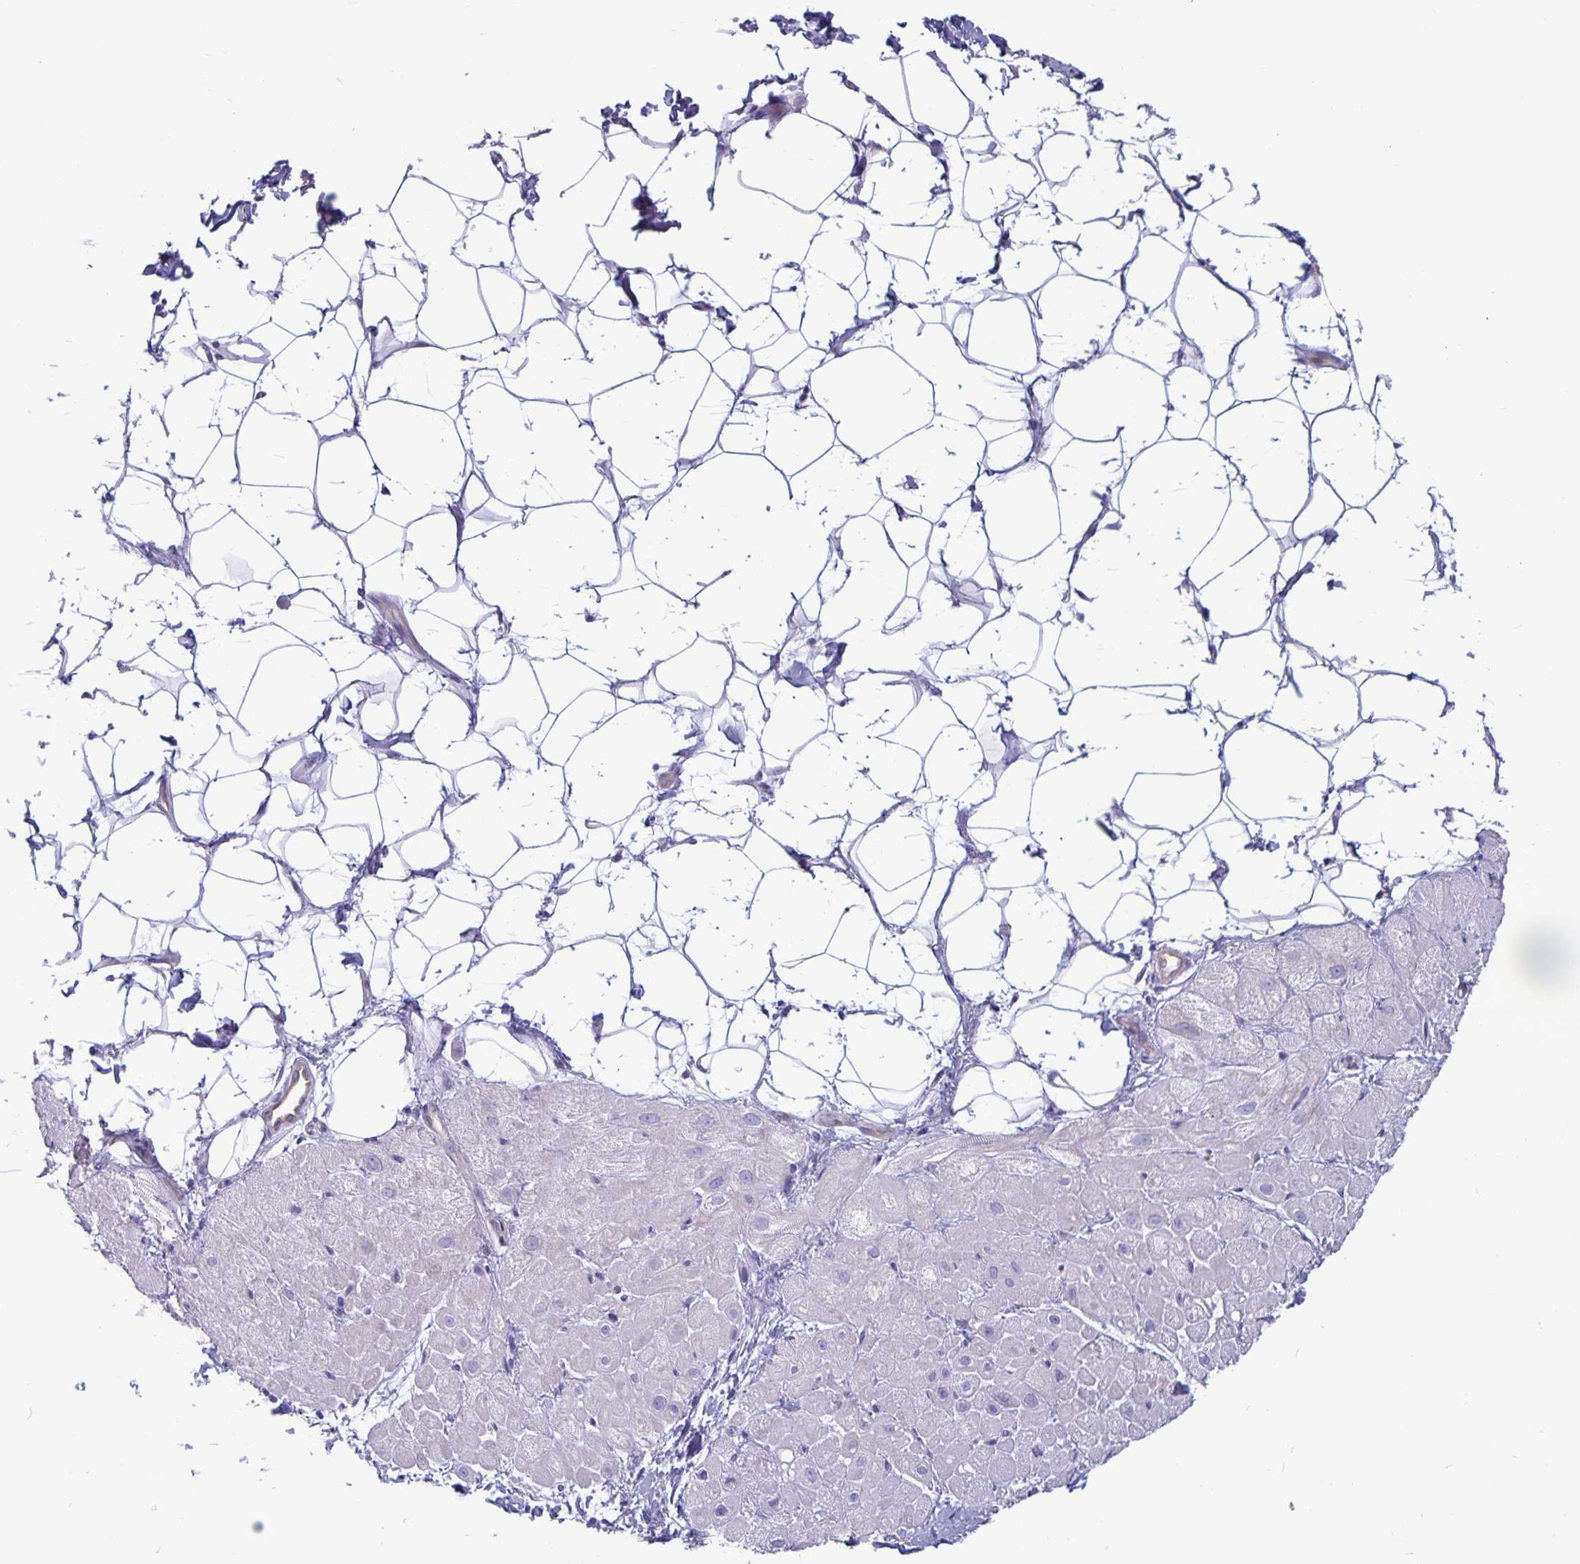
{"staining": {"intensity": "negative", "quantity": "none", "location": "none"}, "tissue": "heart muscle", "cell_type": "Cardiomyocytes", "image_type": "normal", "snomed": [{"axis": "morphology", "description": "Normal tissue, NOS"}, {"axis": "topography", "description": "Heart"}], "caption": "A high-resolution histopathology image shows immunohistochemistry (IHC) staining of benign heart muscle, which reveals no significant expression in cardiomyocytes.", "gene": "PLCB3", "patient": {"sex": "male", "age": 62}}